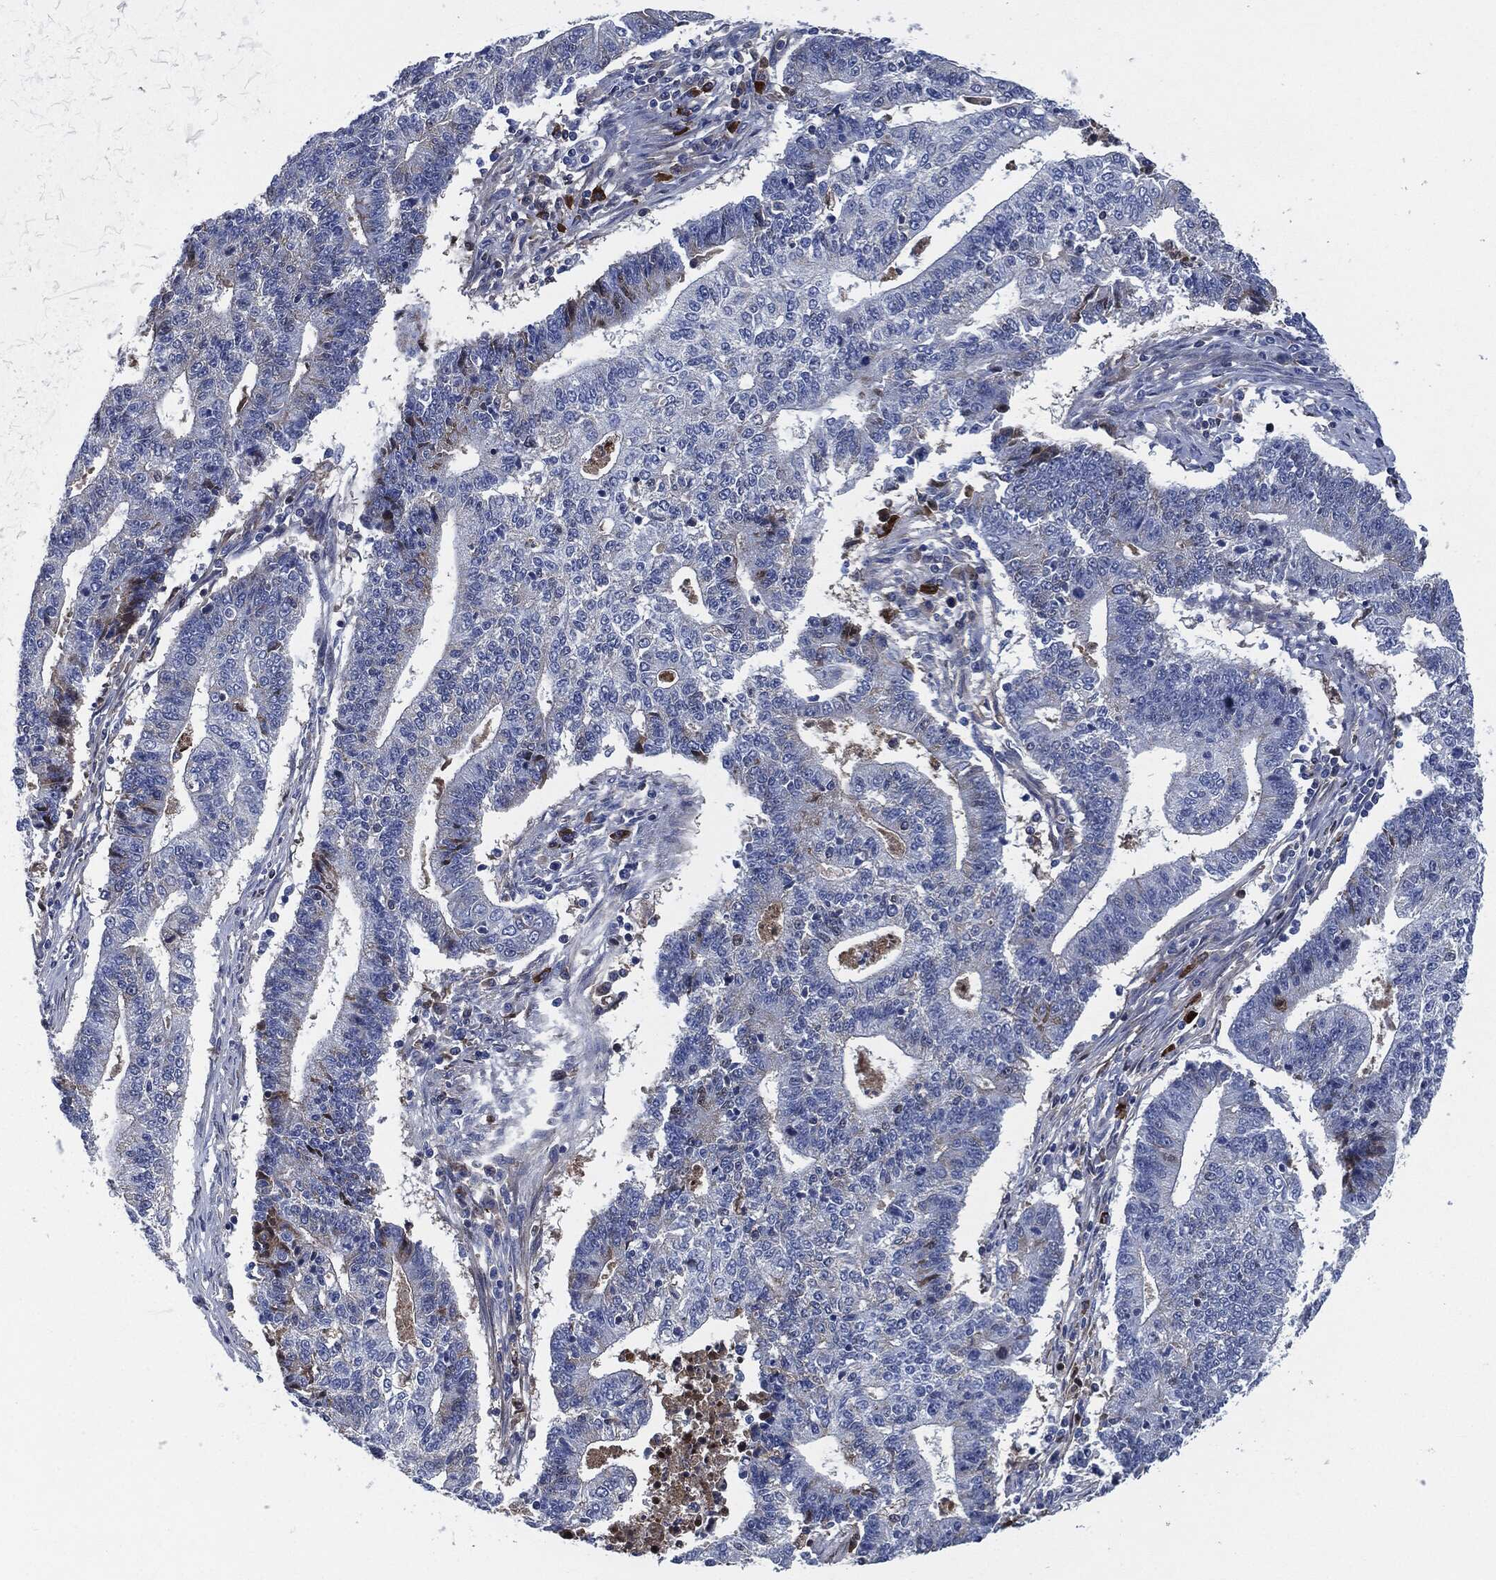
{"staining": {"intensity": "negative", "quantity": "none", "location": "none"}, "tissue": "endometrial cancer", "cell_type": "Tumor cells", "image_type": "cancer", "snomed": [{"axis": "morphology", "description": "Adenocarcinoma, NOS"}, {"axis": "topography", "description": "Uterus"}, {"axis": "topography", "description": "Endometrium"}], "caption": "Immunohistochemistry (IHC) of human endometrial cancer displays no positivity in tumor cells.", "gene": "CD27", "patient": {"sex": "female", "age": 54}}